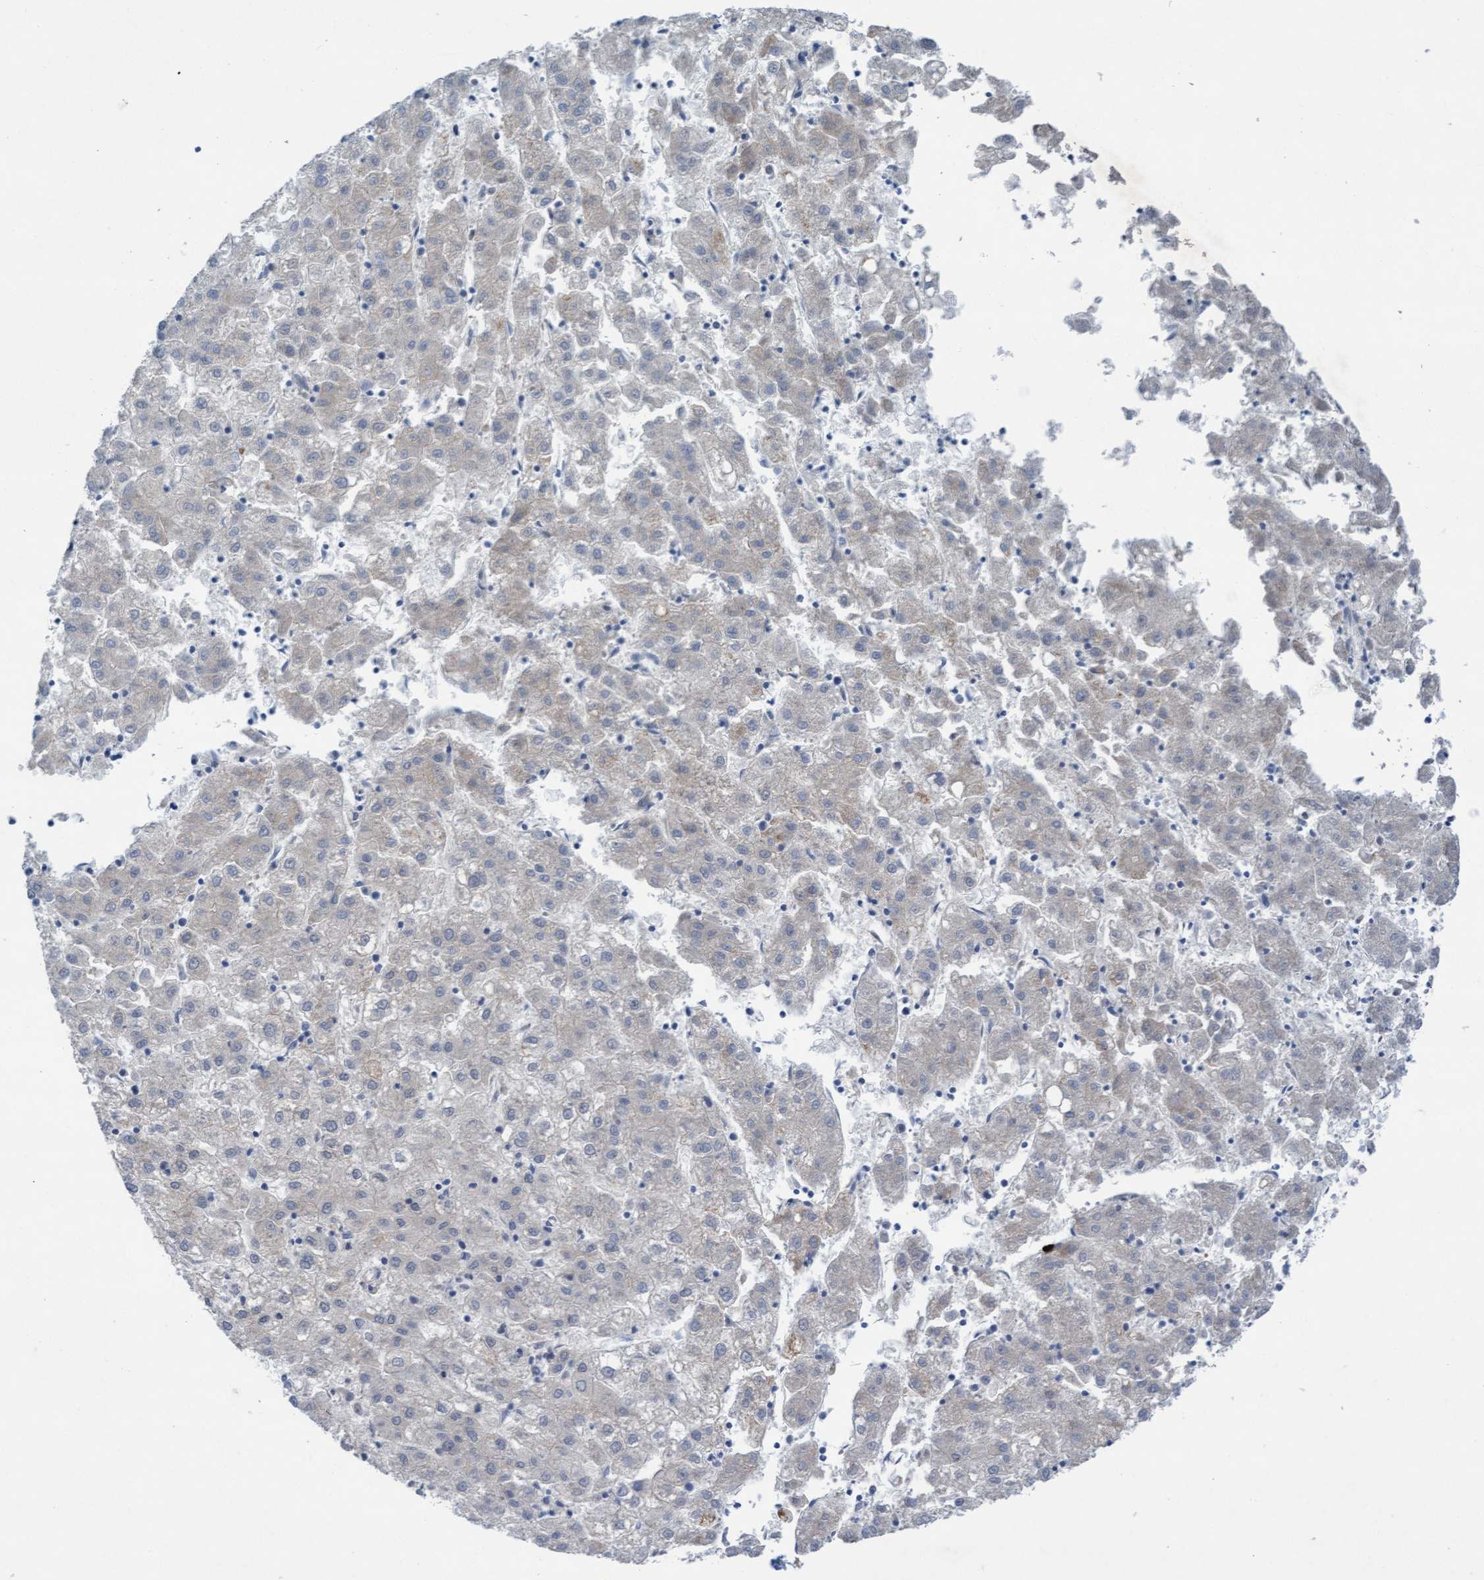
{"staining": {"intensity": "negative", "quantity": "none", "location": "none"}, "tissue": "liver cancer", "cell_type": "Tumor cells", "image_type": "cancer", "snomed": [{"axis": "morphology", "description": "Carcinoma, Hepatocellular, NOS"}, {"axis": "topography", "description": "Liver"}], "caption": "Immunohistochemistry histopathology image of neoplastic tissue: human liver hepatocellular carcinoma stained with DAB demonstrates no significant protein staining in tumor cells.", "gene": "PLCD1", "patient": {"sex": "male", "age": 72}}